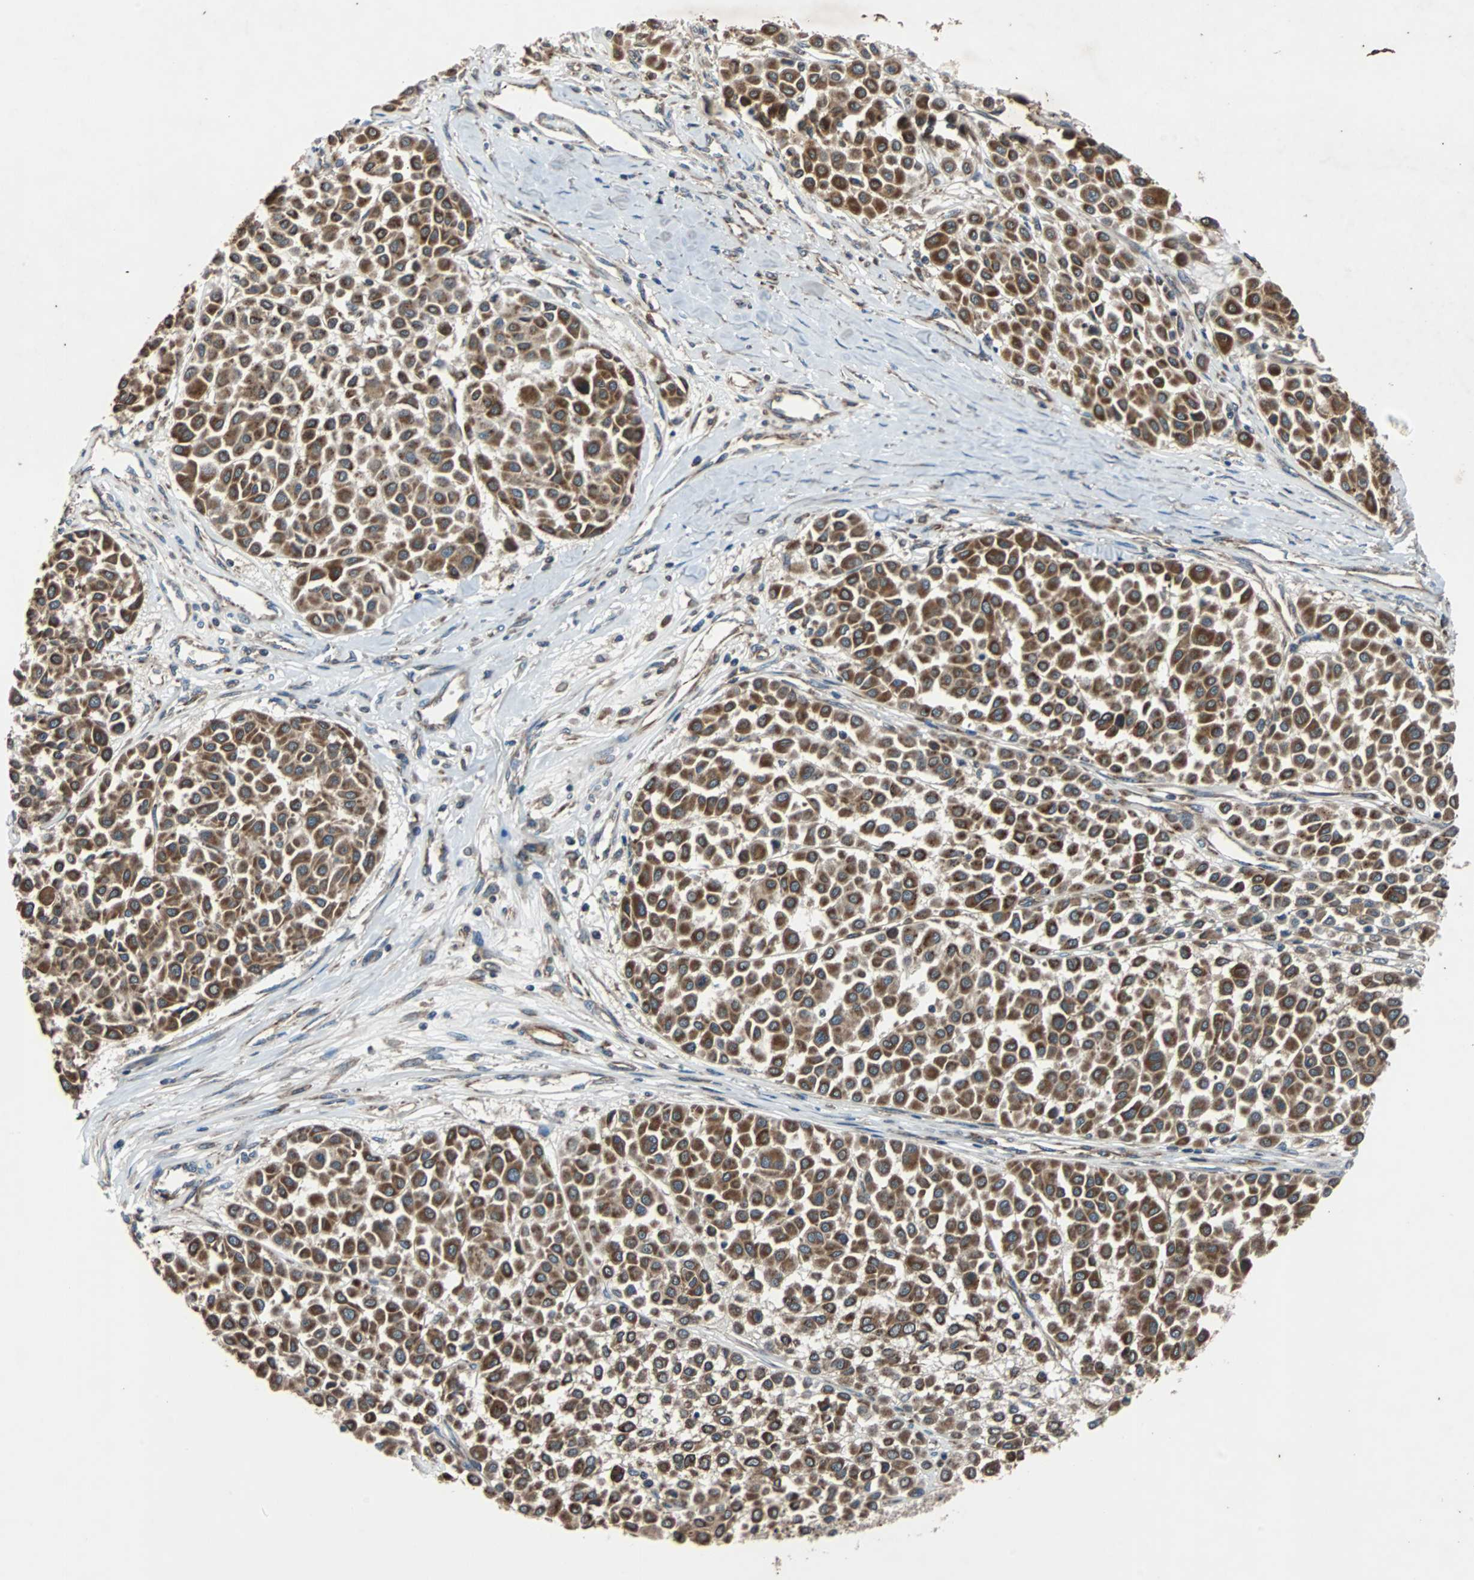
{"staining": {"intensity": "strong", "quantity": ">75%", "location": "cytoplasmic/membranous"}, "tissue": "melanoma", "cell_type": "Tumor cells", "image_type": "cancer", "snomed": [{"axis": "morphology", "description": "Malignant melanoma, Metastatic site"}, {"axis": "topography", "description": "Soft tissue"}], "caption": "A high amount of strong cytoplasmic/membranous staining is present in about >75% of tumor cells in melanoma tissue.", "gene": "ACTR3", "patient": {"sex": "male", "age": 41}}